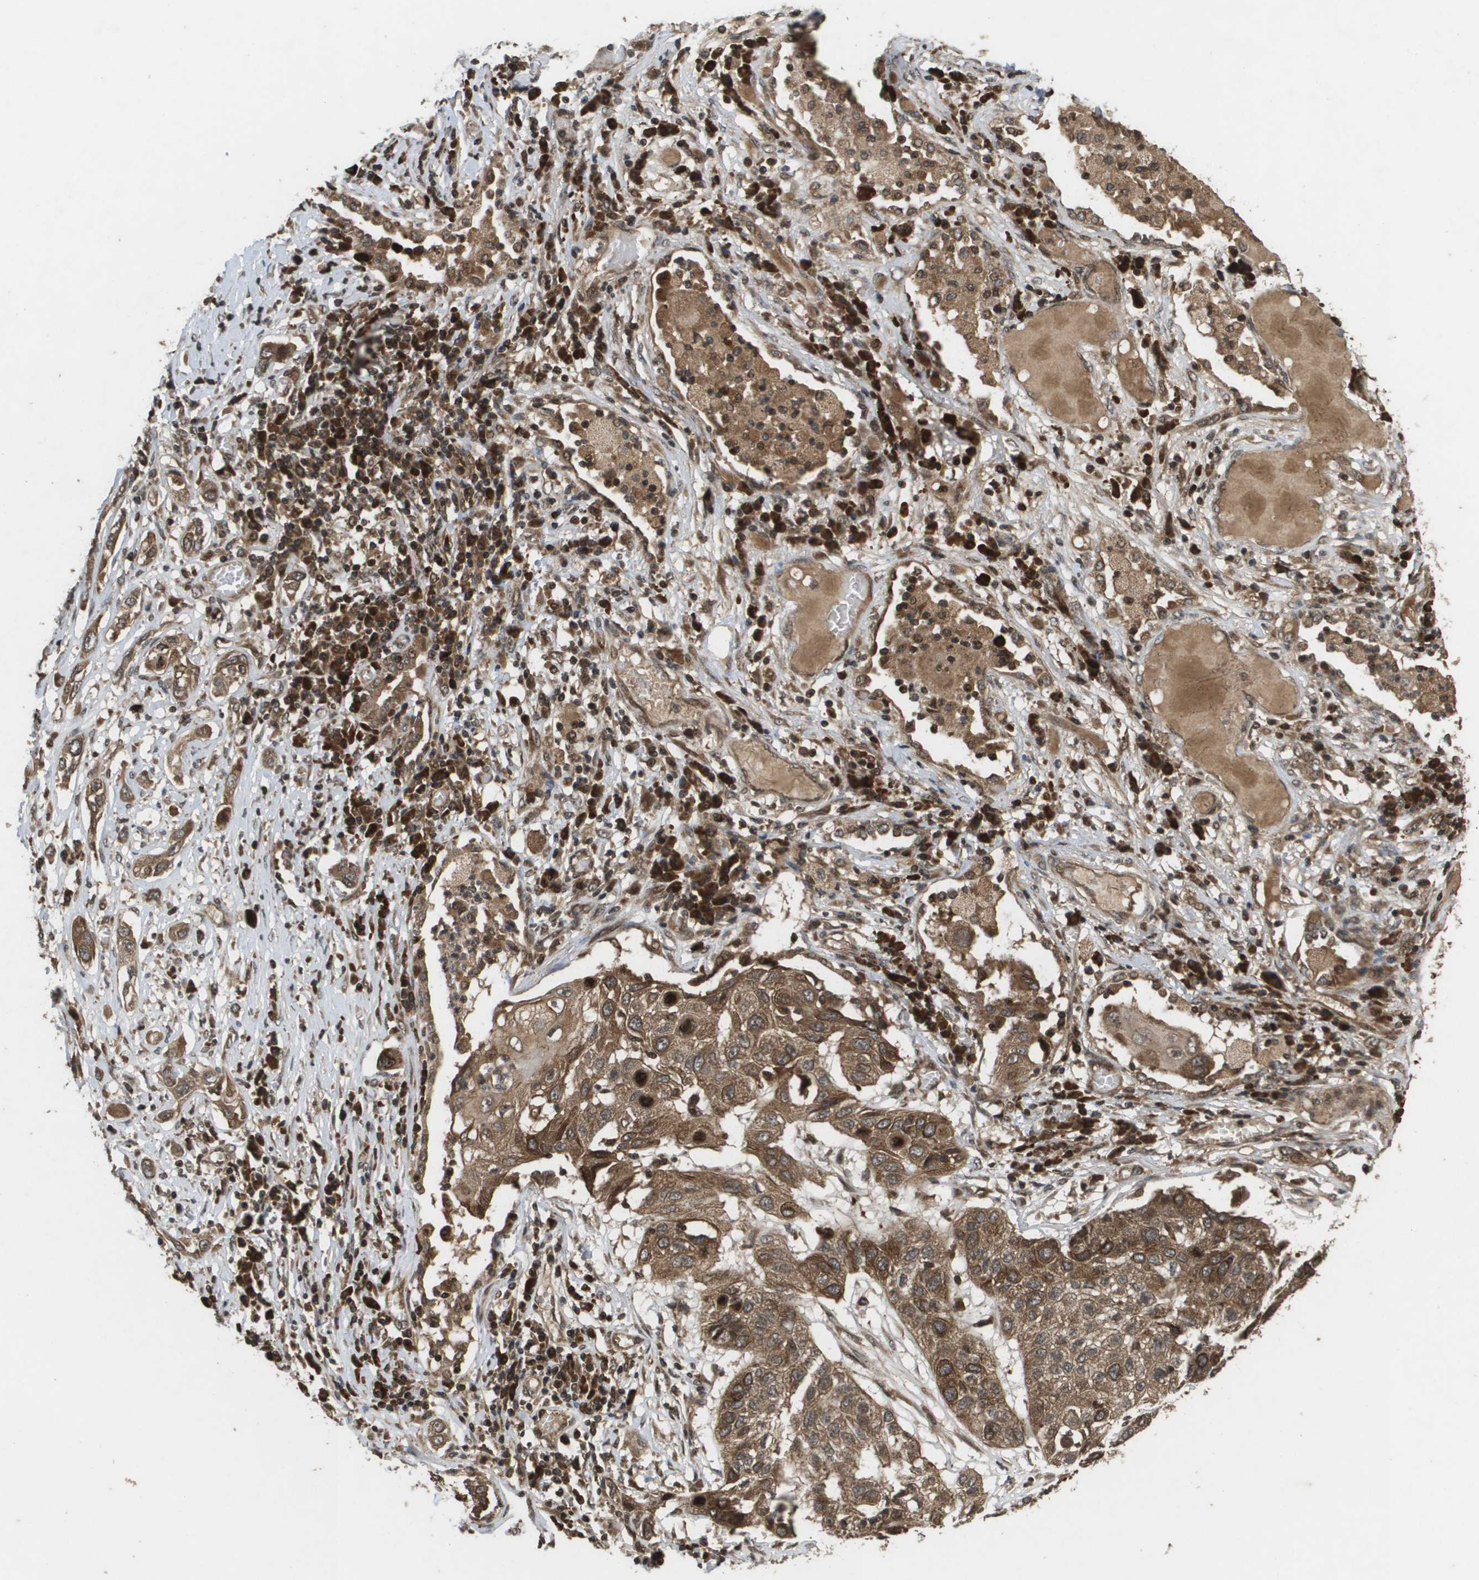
{"staining": {"intensity": "moderate", "quantity": ">75%", "location": "cytoplasmic/membranous,nuclear"}, "tissue": "lung cancer", "cell_type": "Tumor cells", "image_type": "cancer", "snomed": [{"axis": "morphology", "description": "Squamous cell carcinoma, NOS"}, {"axis": "topography", "description": "Lung"}], "caption": "Lung cancer (squamous cell carcinoma) stained with DAB (3,3'-diaminobenzidine) immunohistochemistry (IHC) shows medium levels of moderate cytoplasmic/membranous and nuclear expression in approximately >75% of tumor cells. Nuclei are stained in blue.", "gene": "KIF11", "patient": {"sex": "male", "age": 71}}